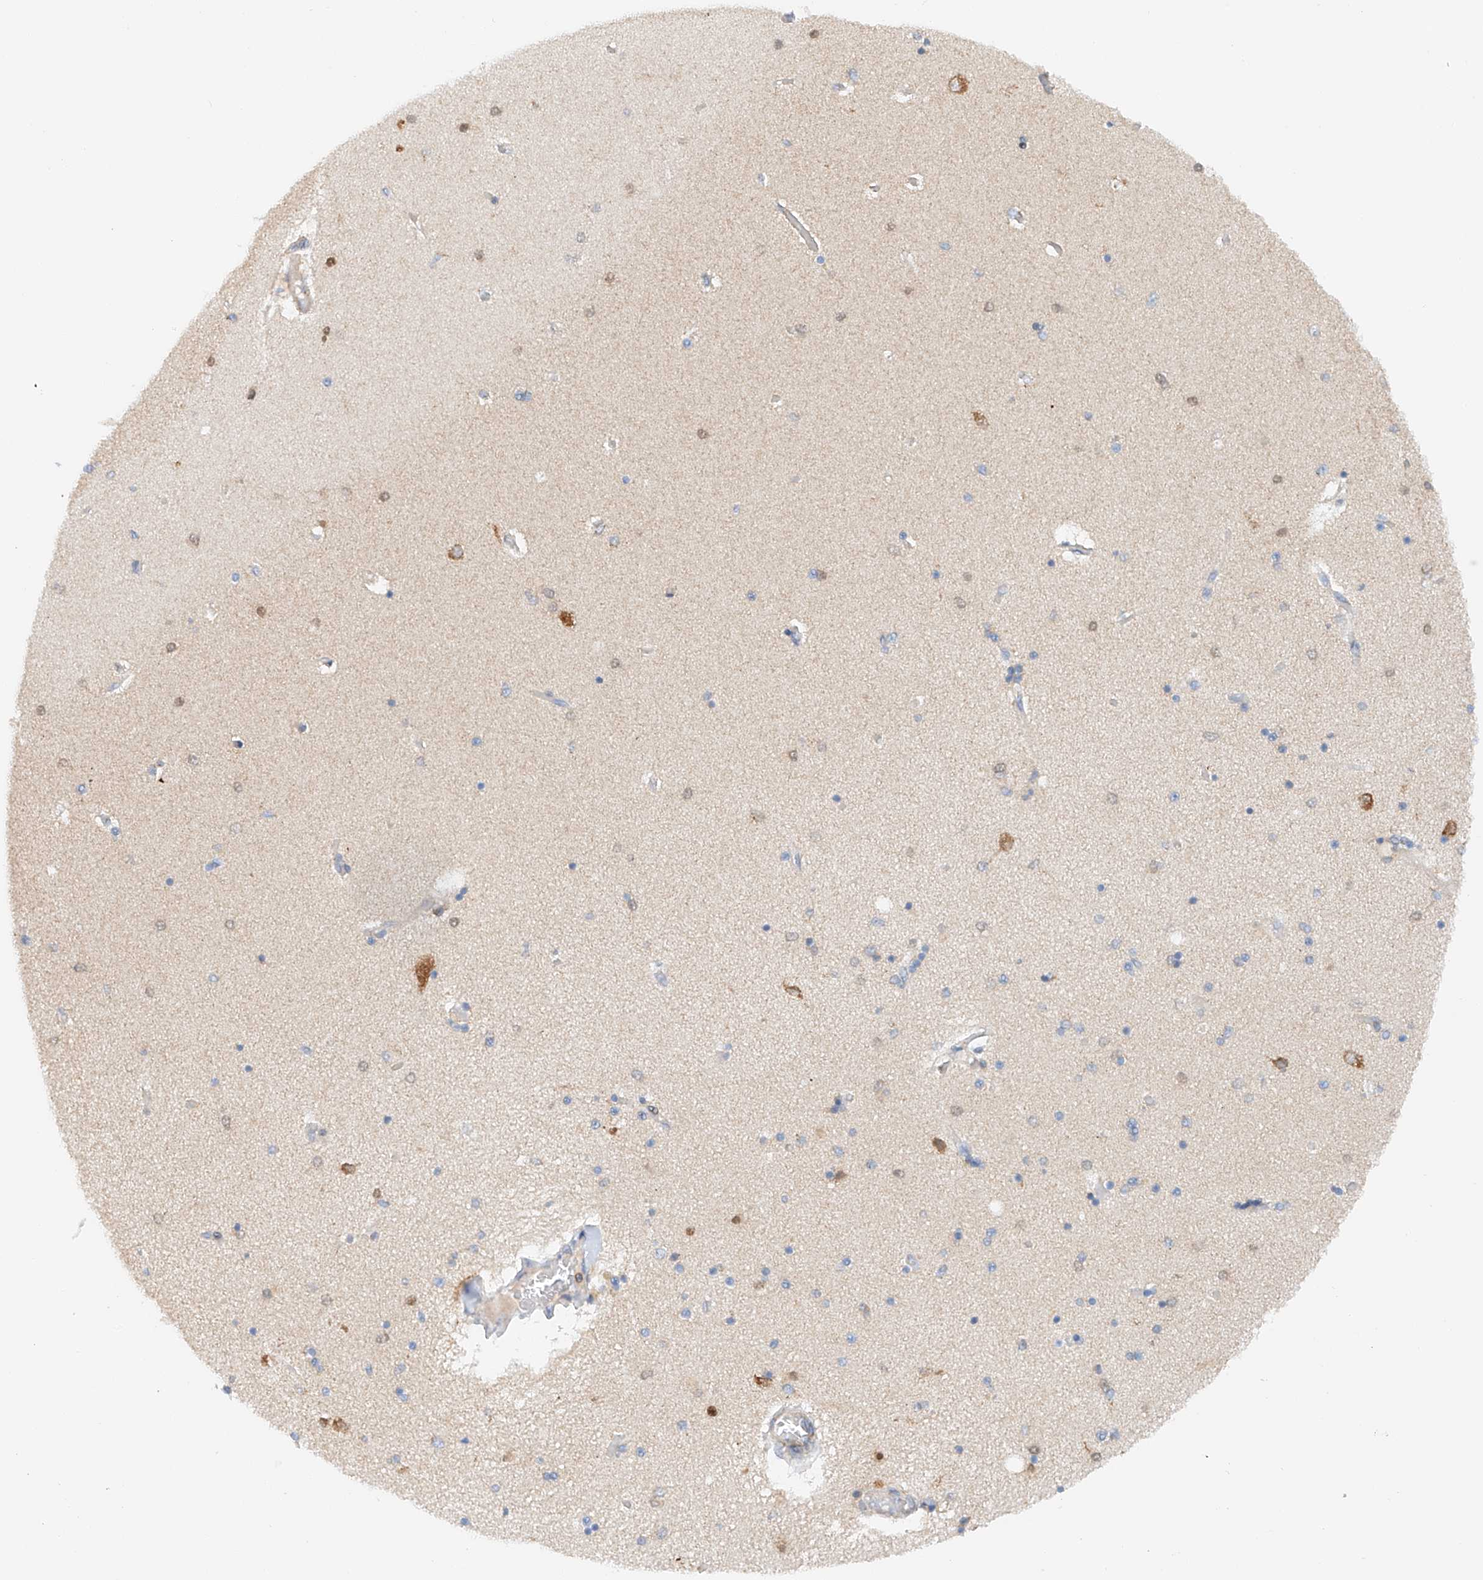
{"staining": {"intensity": "weak", "quantity": "<25%", "location": "cytoplasmic/membranous"}, "tissue": "hippocampus", "cell_type": "Glial cells", "image_type": "normal", "snomed": [{"axis": "morphology", "description": "Normal tissue, NOS"}, {"axis": "topography", "description": "Hippocampus"}], "caption": "Immunohistochemical staining of normal hippocampus demonstrates no significant expression in glial cells. Brightfield microscopy of IHC stained with DAB (3,3'-diaminobenzidine) (brown) and hematoxylin (blue), captured at high magnification.", "gene": "MFN2", "patient": {"sex": "female", "age": 54}}